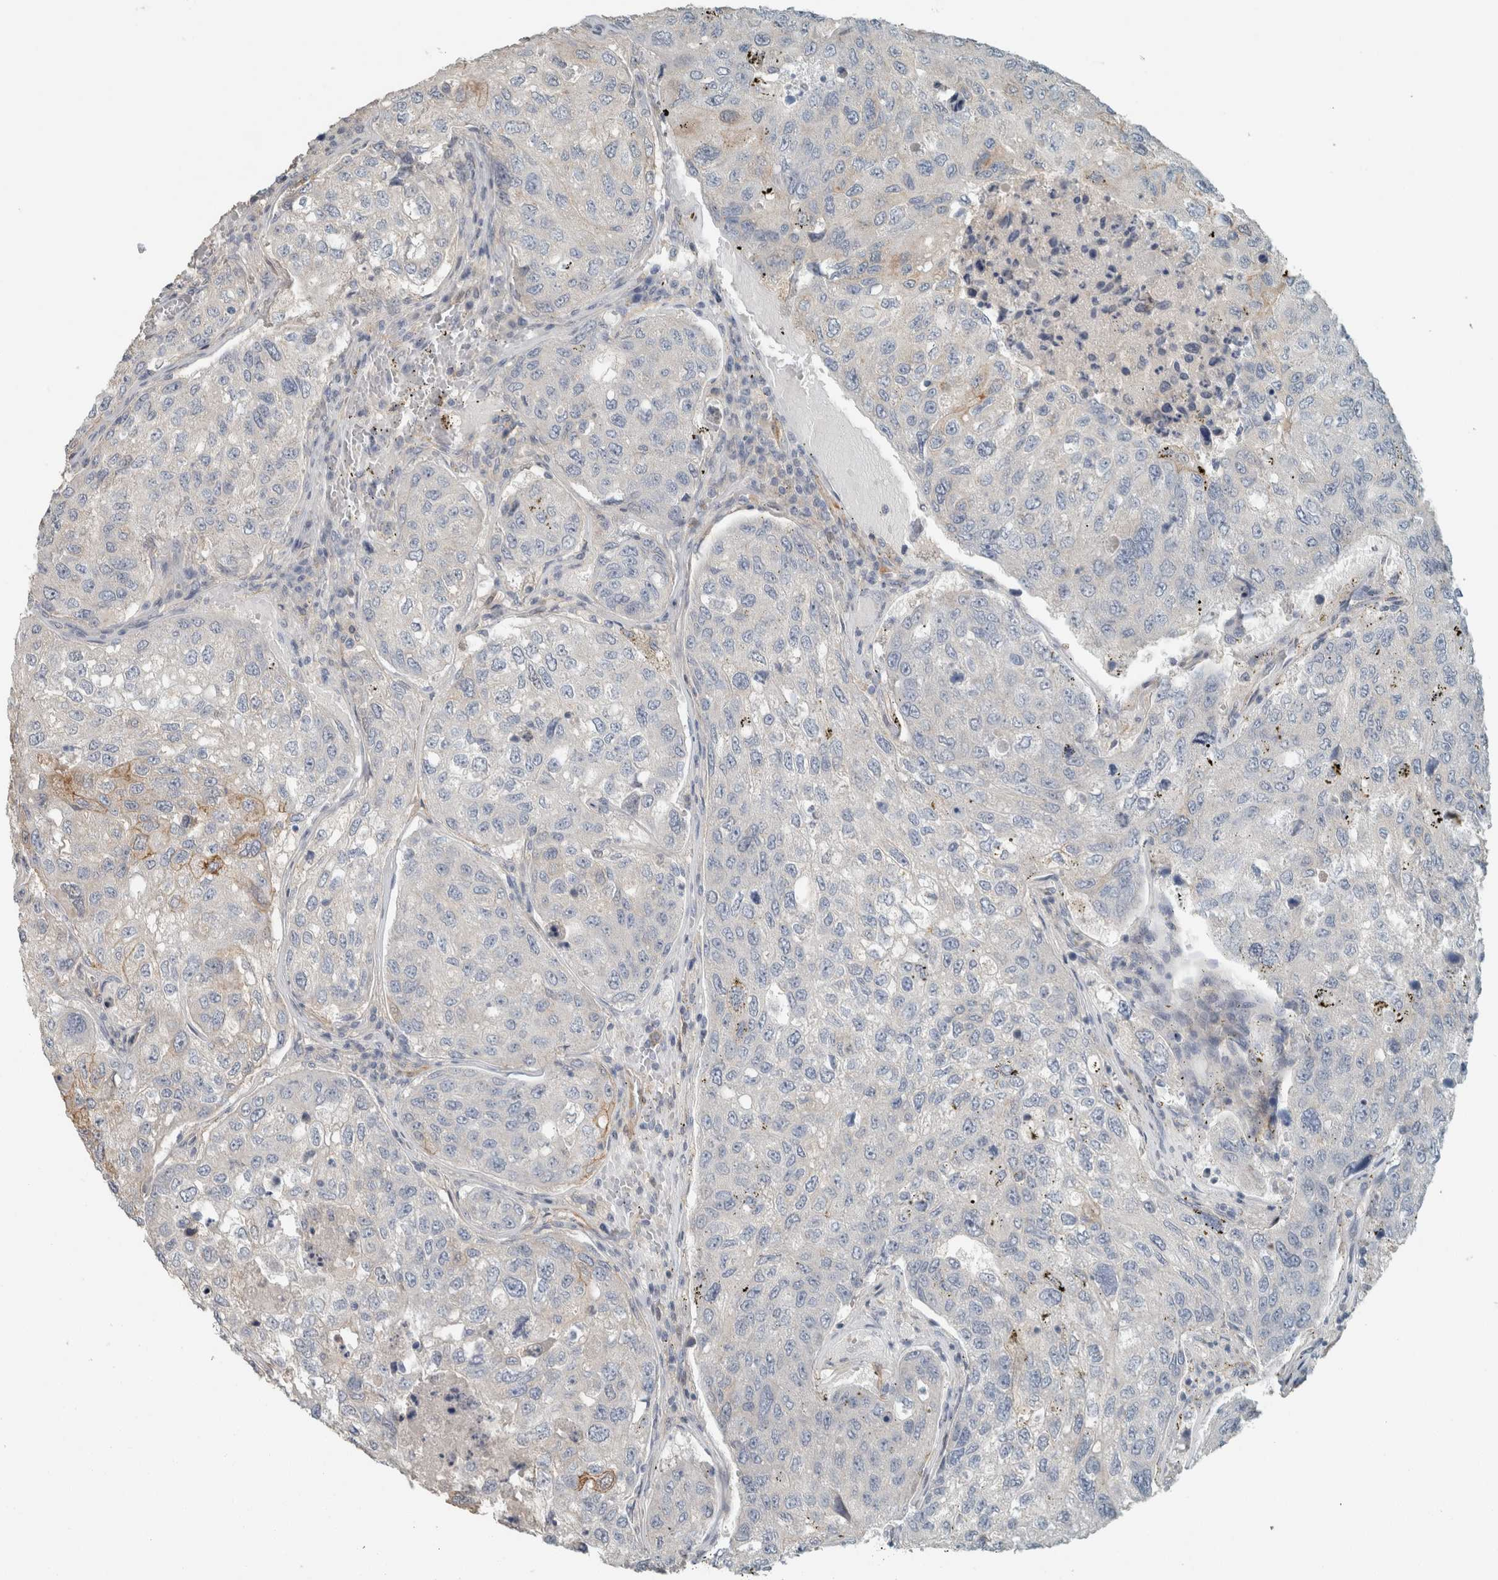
{"staining": {"intensity": "negative", "quantity": "none", "location": "none"}, "tissue": "urothelial cancer", "cell_type": "Tumor cells", "image_type": "cancer", "snomed": [{"axis": "morphology", "description": "Urothelial carcinoma, High grade"}, {"axis": "topography", "description": "Lymph node"}, {"axis": "topography", "description": "Urinary bladder"}], "caption": "High magnification brightfield microscopy of high-grade urothelial carcinoma stained with DAB (3,3'-diaminobenzidine) (brown) and counterstained with hematoxylin (blue): tumor cells show no significant positivity. (DAB (3,3'-diaminobenzidine) immunohistochemistry visualized using brightfield microscopy, high magnification).", "gene": "SCIN", "patient": {"sex": "male", "age": 51}}